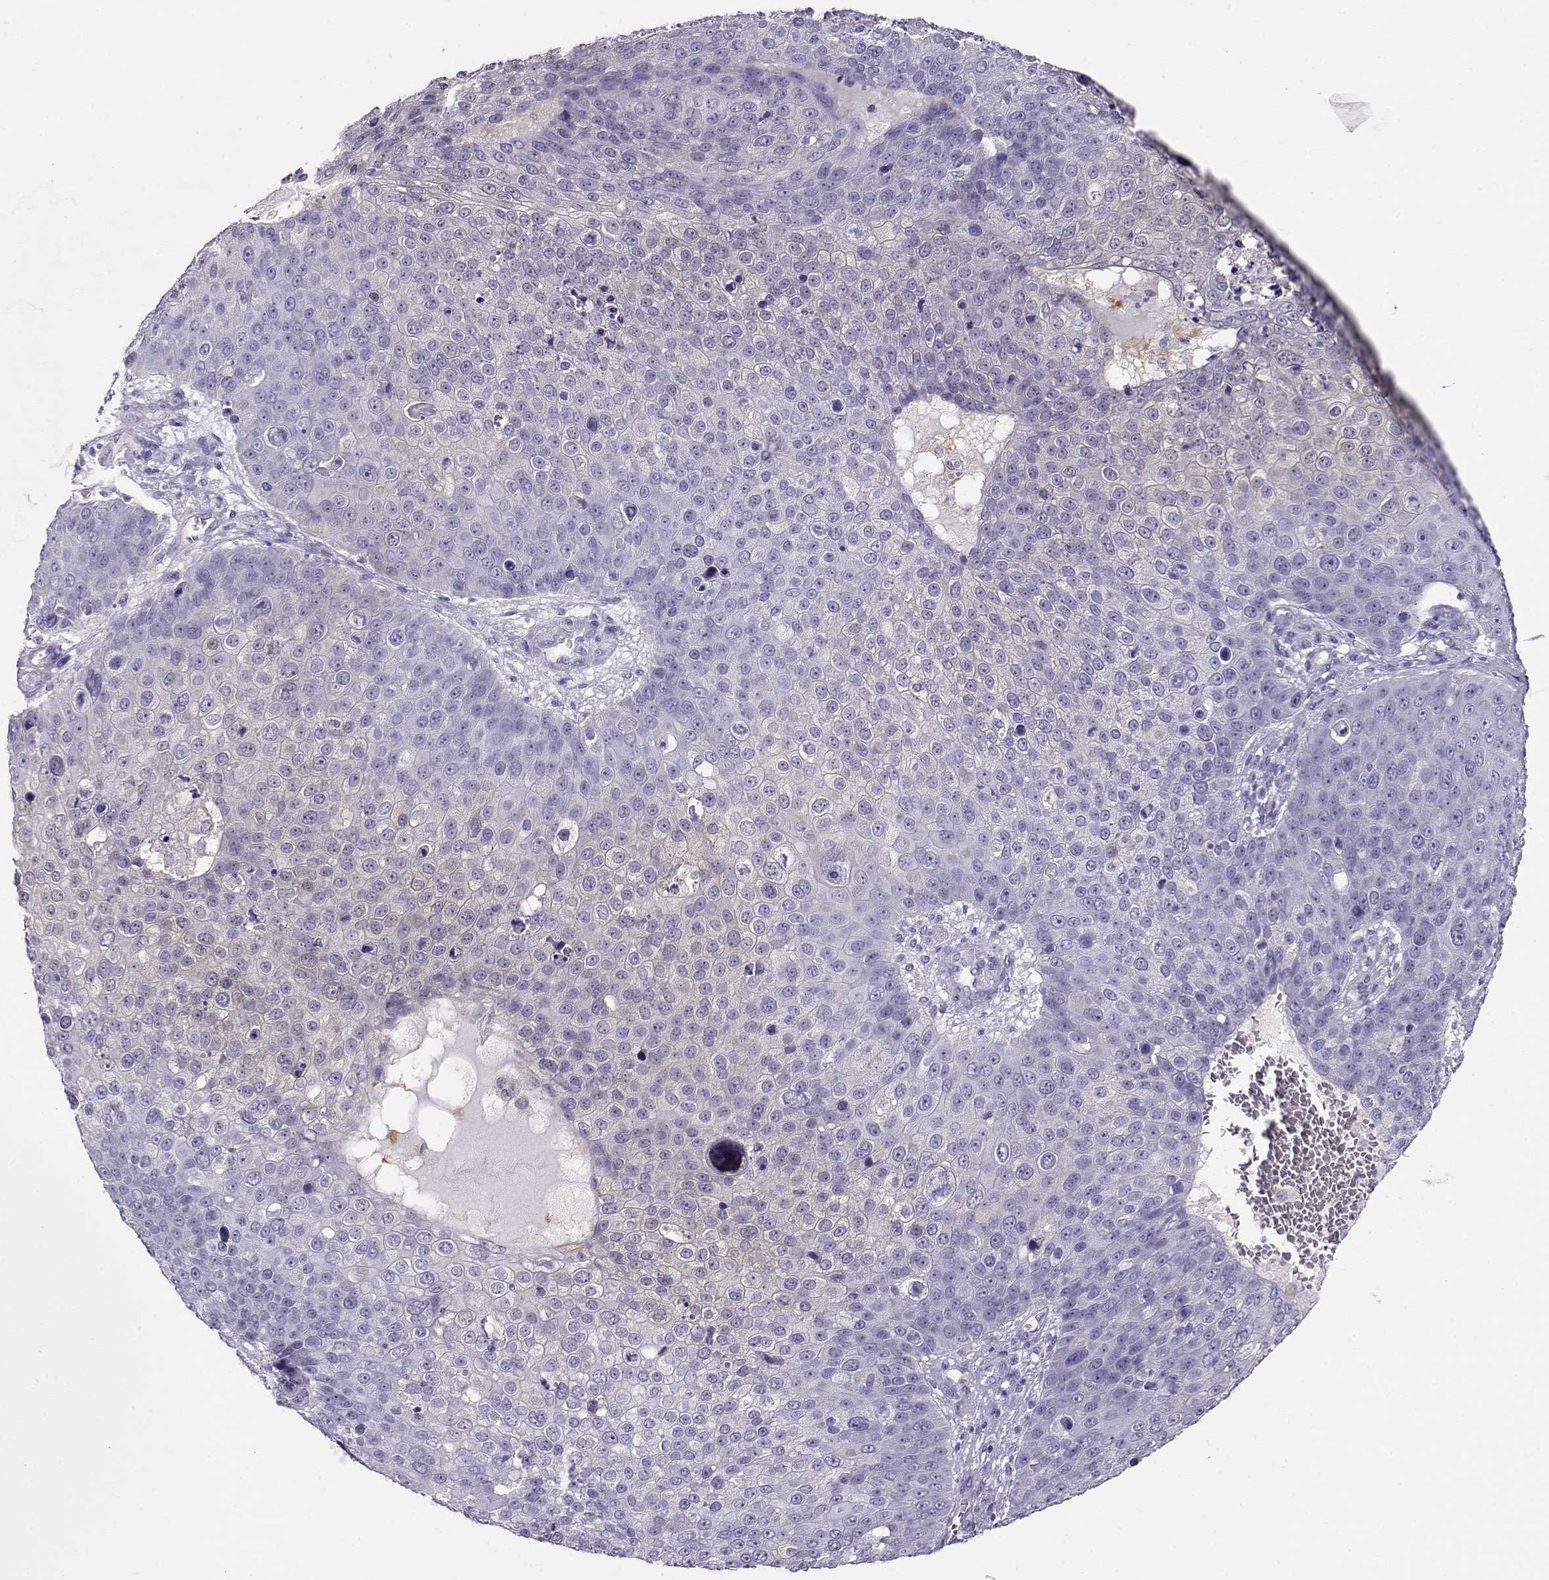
{"staining": {"intensity": "negative", "quantity": "none", "location": "none"}, "tissue": "skin cancer", "cell_type": "Tumor cells", "image_type": "cancer", "snomed": [{"axis": "morphology", "description": "Squamous cell carcinoma, NOS"}, {"axis": "topography", "description": "Skin"}], "caption": "Tumor cells show no significant staining in squamous cell carcinoma (skin).", "gene": "NDRG4", "patient": {"sex": "male", "age": 71}}